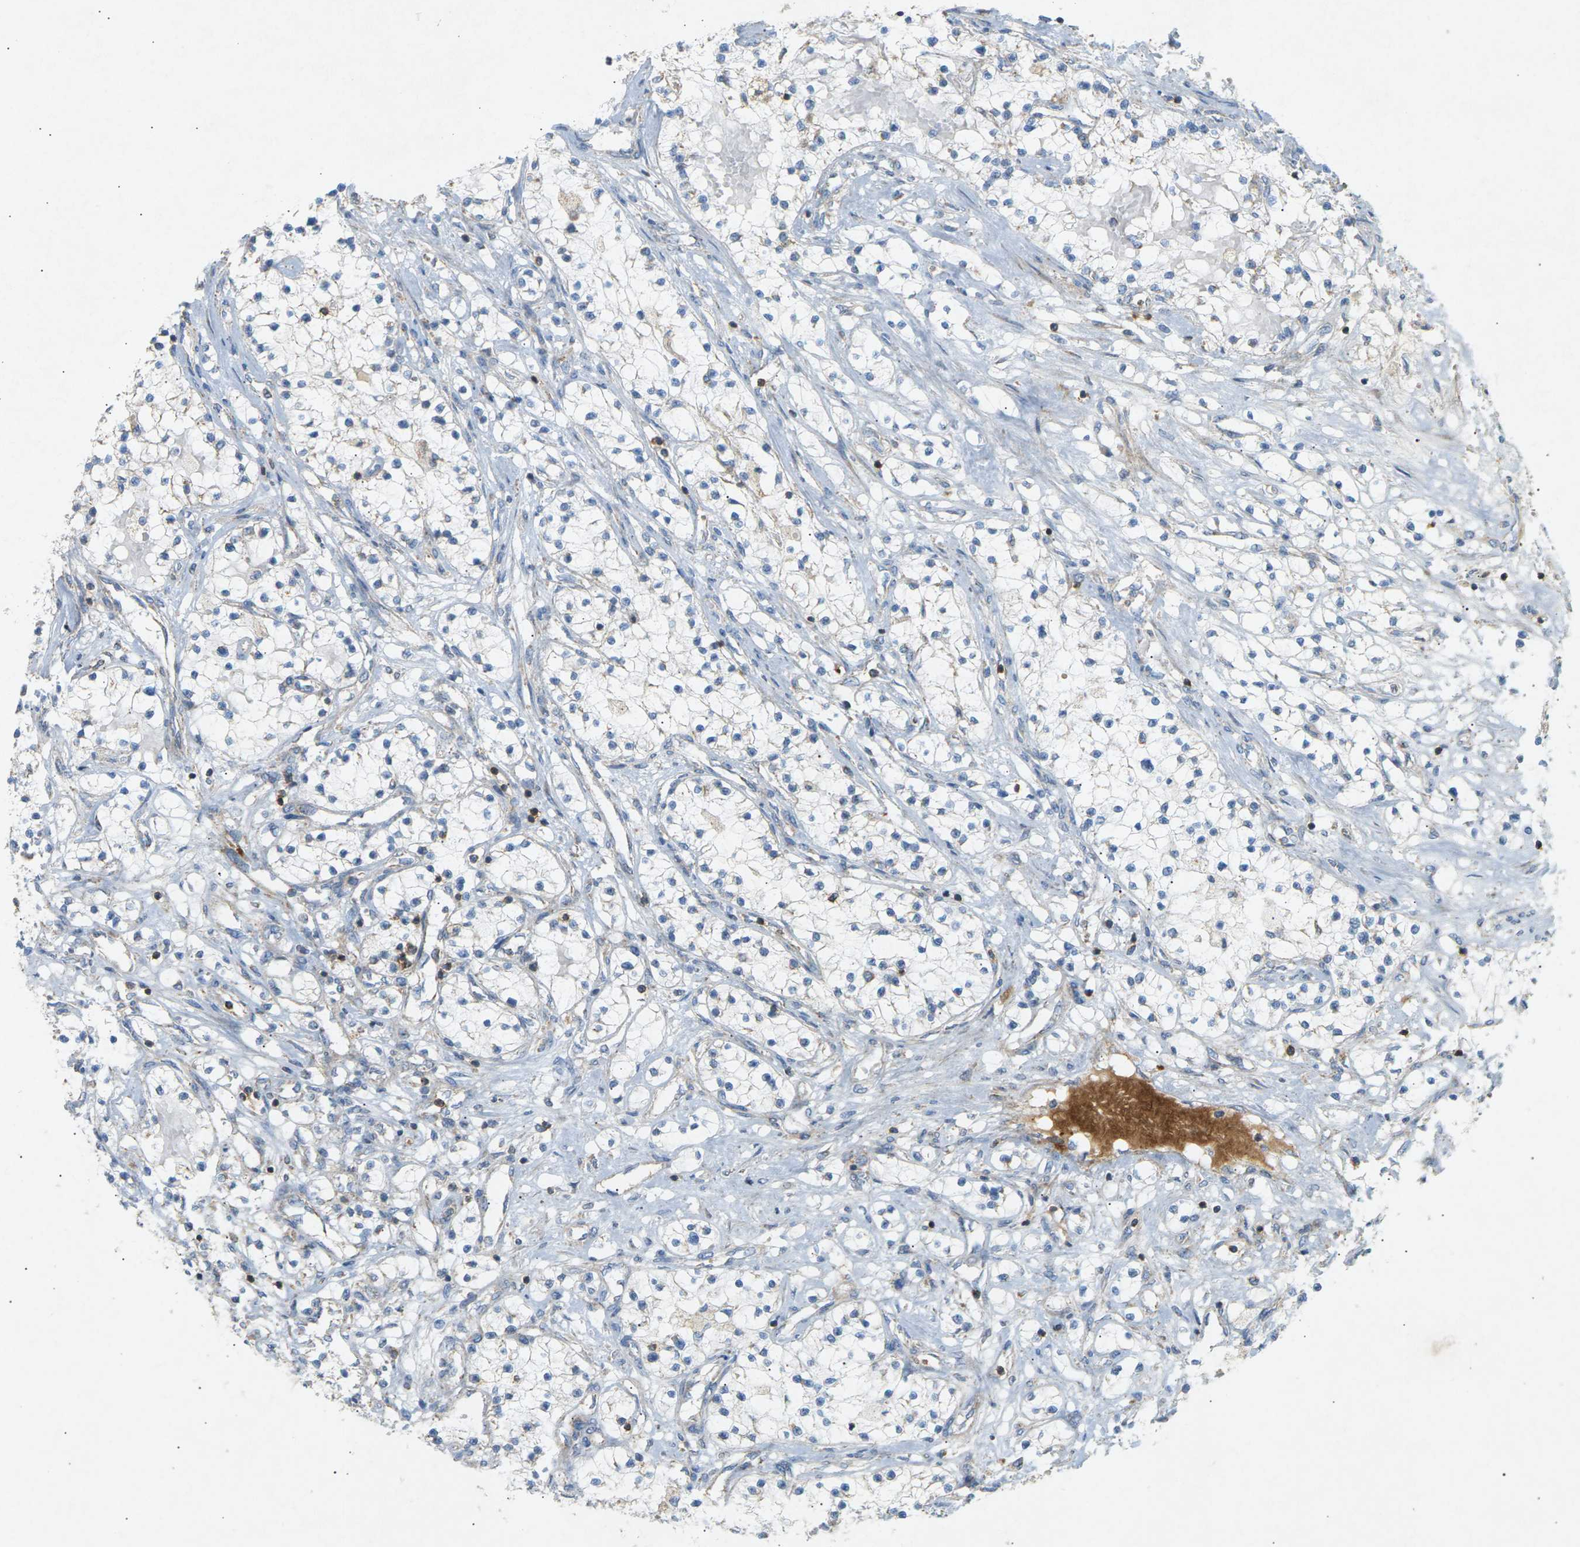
{"staining": {"intensity": "negative", "quantity": "none", "location": "none"}, "tissue": "renal cancer", "cell_type": "Tumor cells", "image_type": "cancer", "snomed": [{"axis": "morphology", "description": "Adenocarcinoma, NOS"}, {"axis": "topography", "description": "Kidney"}], "caption": "Image shows no significant protein staining in tumor cells of renal cancer. The staining was performed using DAB to visualize the protein expression in brown, while the nuclei were stained in blue with hematoxylin (Magnification: 20x).", "gene": "LIME1", "patient": {"sex": "male", "age": 68}}